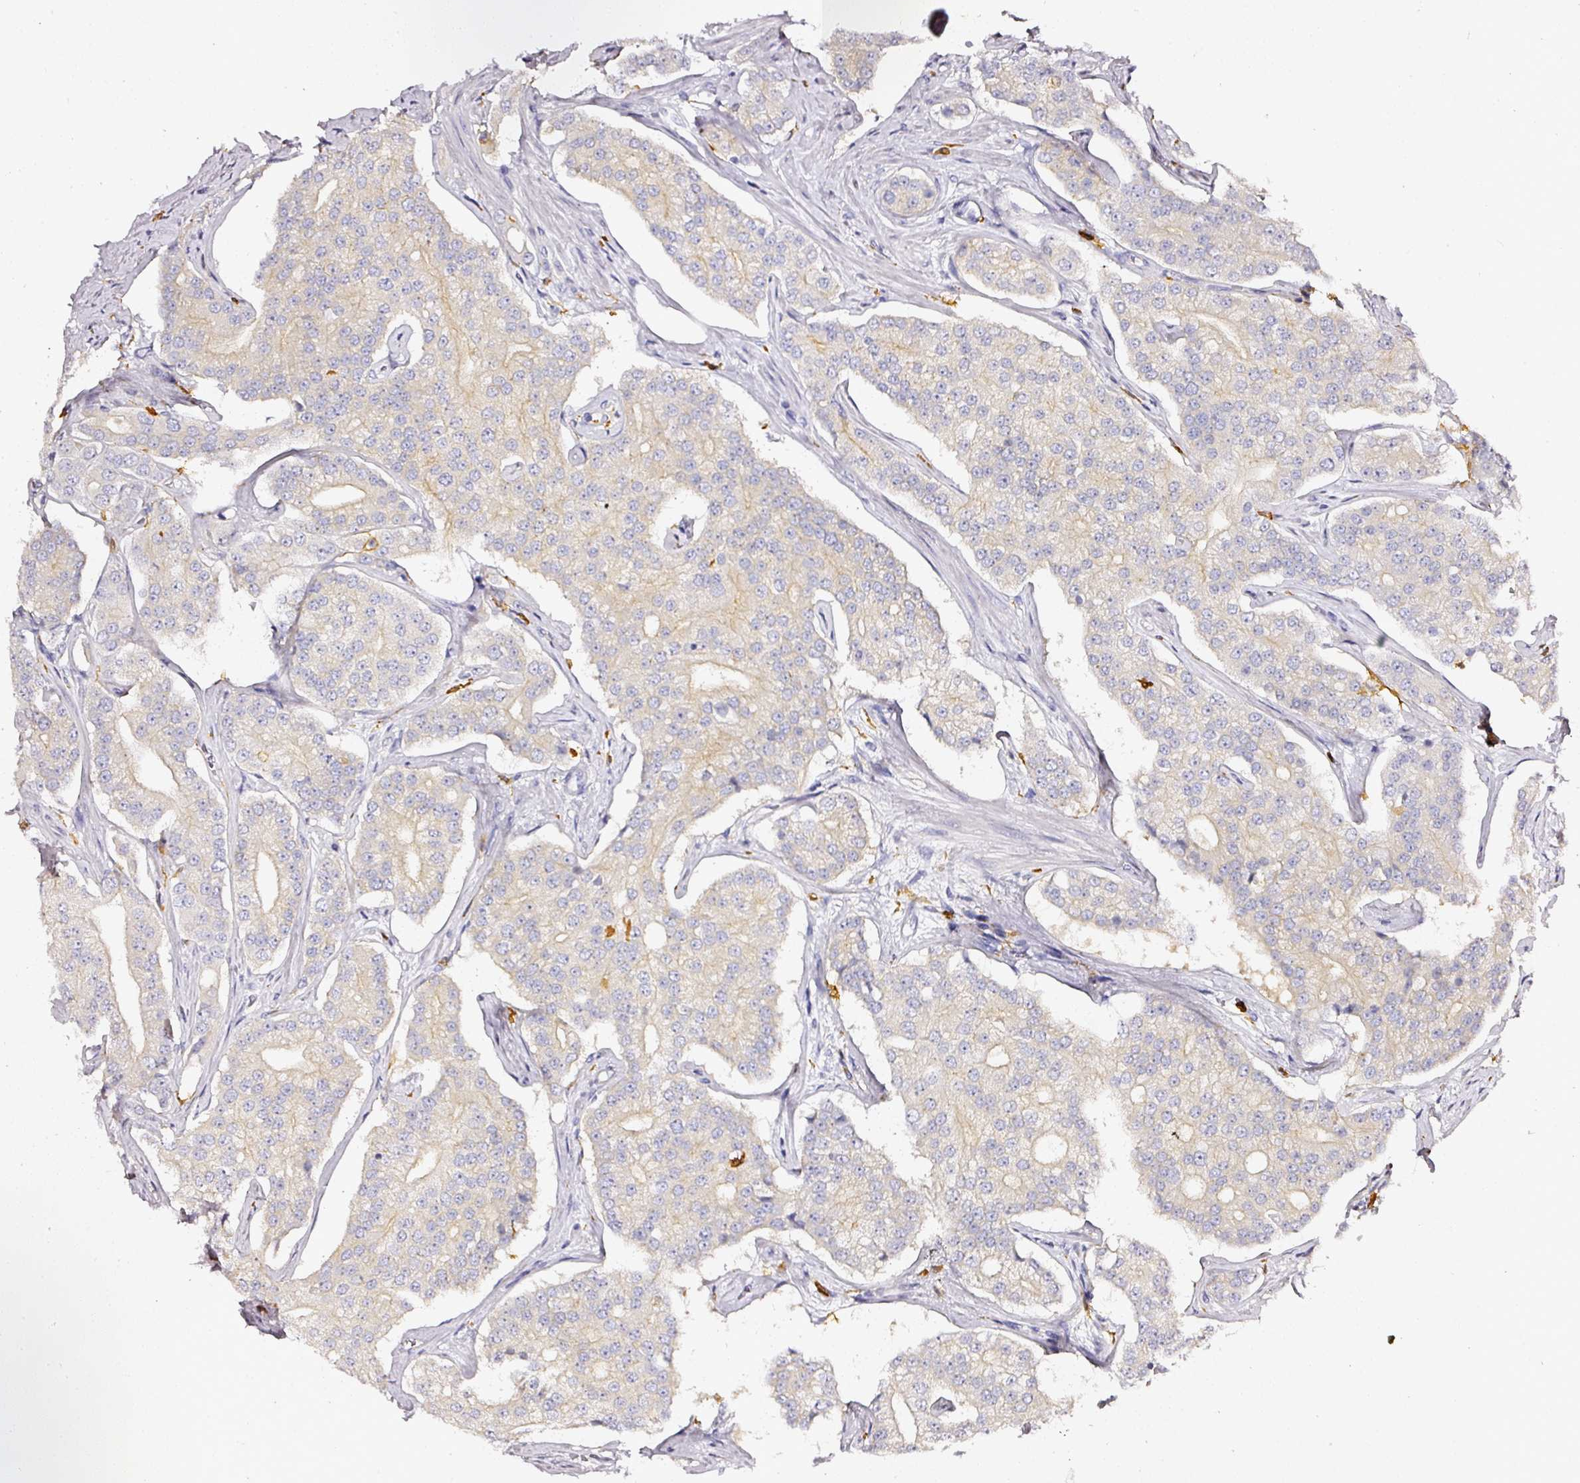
{"staining": {"intensity": "negative", "quantity": "none", "location": "none"}, "tissue": "prostate cancer", "cell_type": "Tumor cells", "image_type": "cancer", "snomed": [{"axis": "morphology", "description": "Adenocarcinoma, High grade"}, {"axis": "topography", "description": "Prostate"}], "caption": "Prostate adenocarcinoma (high-grade) stained for a protein using immunohistochemistry reveals no positivity tumor cells.", "gene": "EVL", "patient": {"sex": "male", "age": 71}}